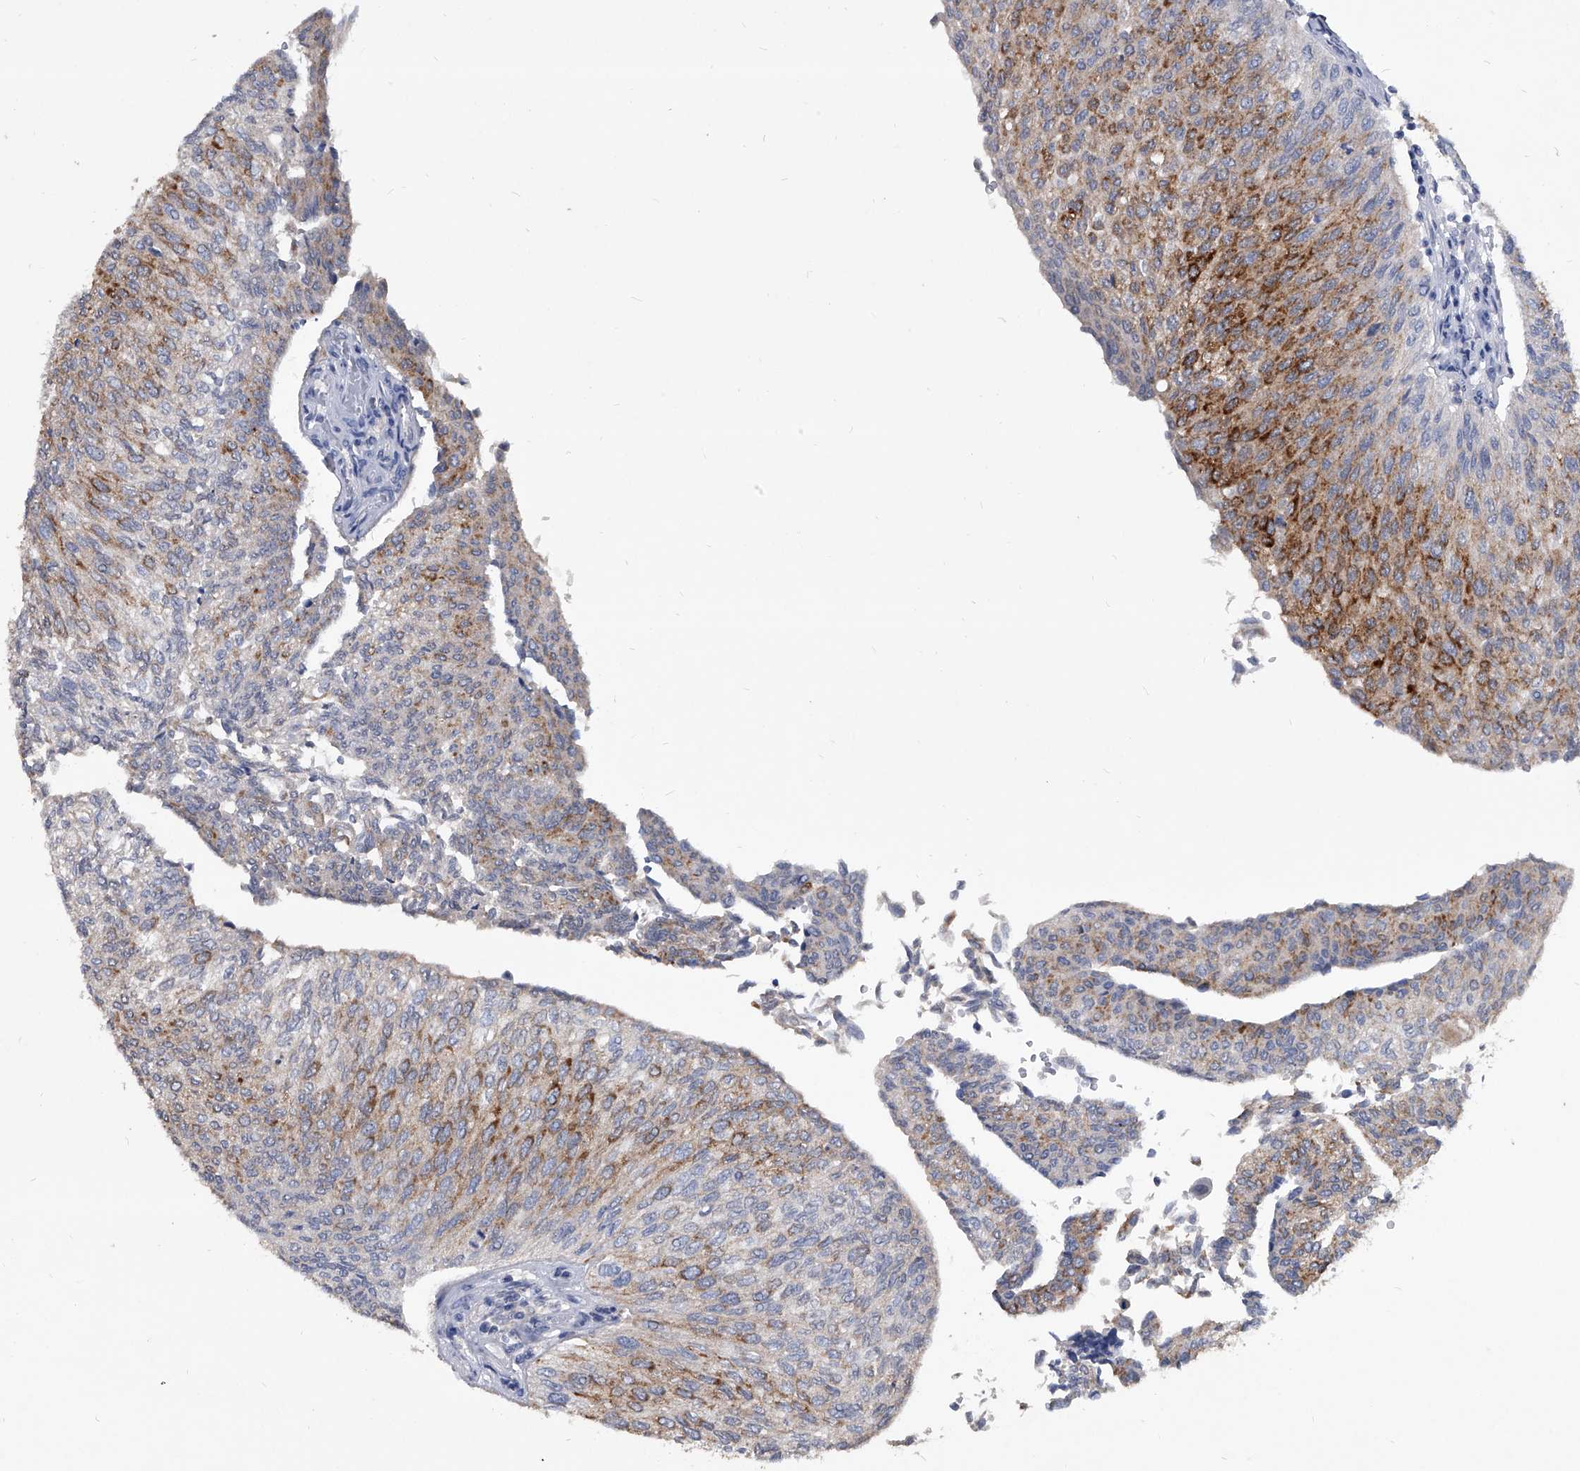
{"staining": {"intensity": "strong", "quantity": "25%-75%", "location": "cytoplasmic/membranous"}, "tissue": "urothelial cancer", "cell_type": "Tumor cells", "image_type": "cancer", "snomed": [{"axis": "morphology", "description": "Urothelial carcinoma, Low grade"}, {"axis": "topography", "description": "Urinary bladder"}], "caption": "This histopathology image demonstrates immunohistochemistry (IHC) staining of urothelial carcinoma (low-grade), with high strong cytoplasmic/membranous expression in about 25%-75% of tumor cells.", "gene": "BCAS1", "patient": {"sex": "female", "age": 79}}